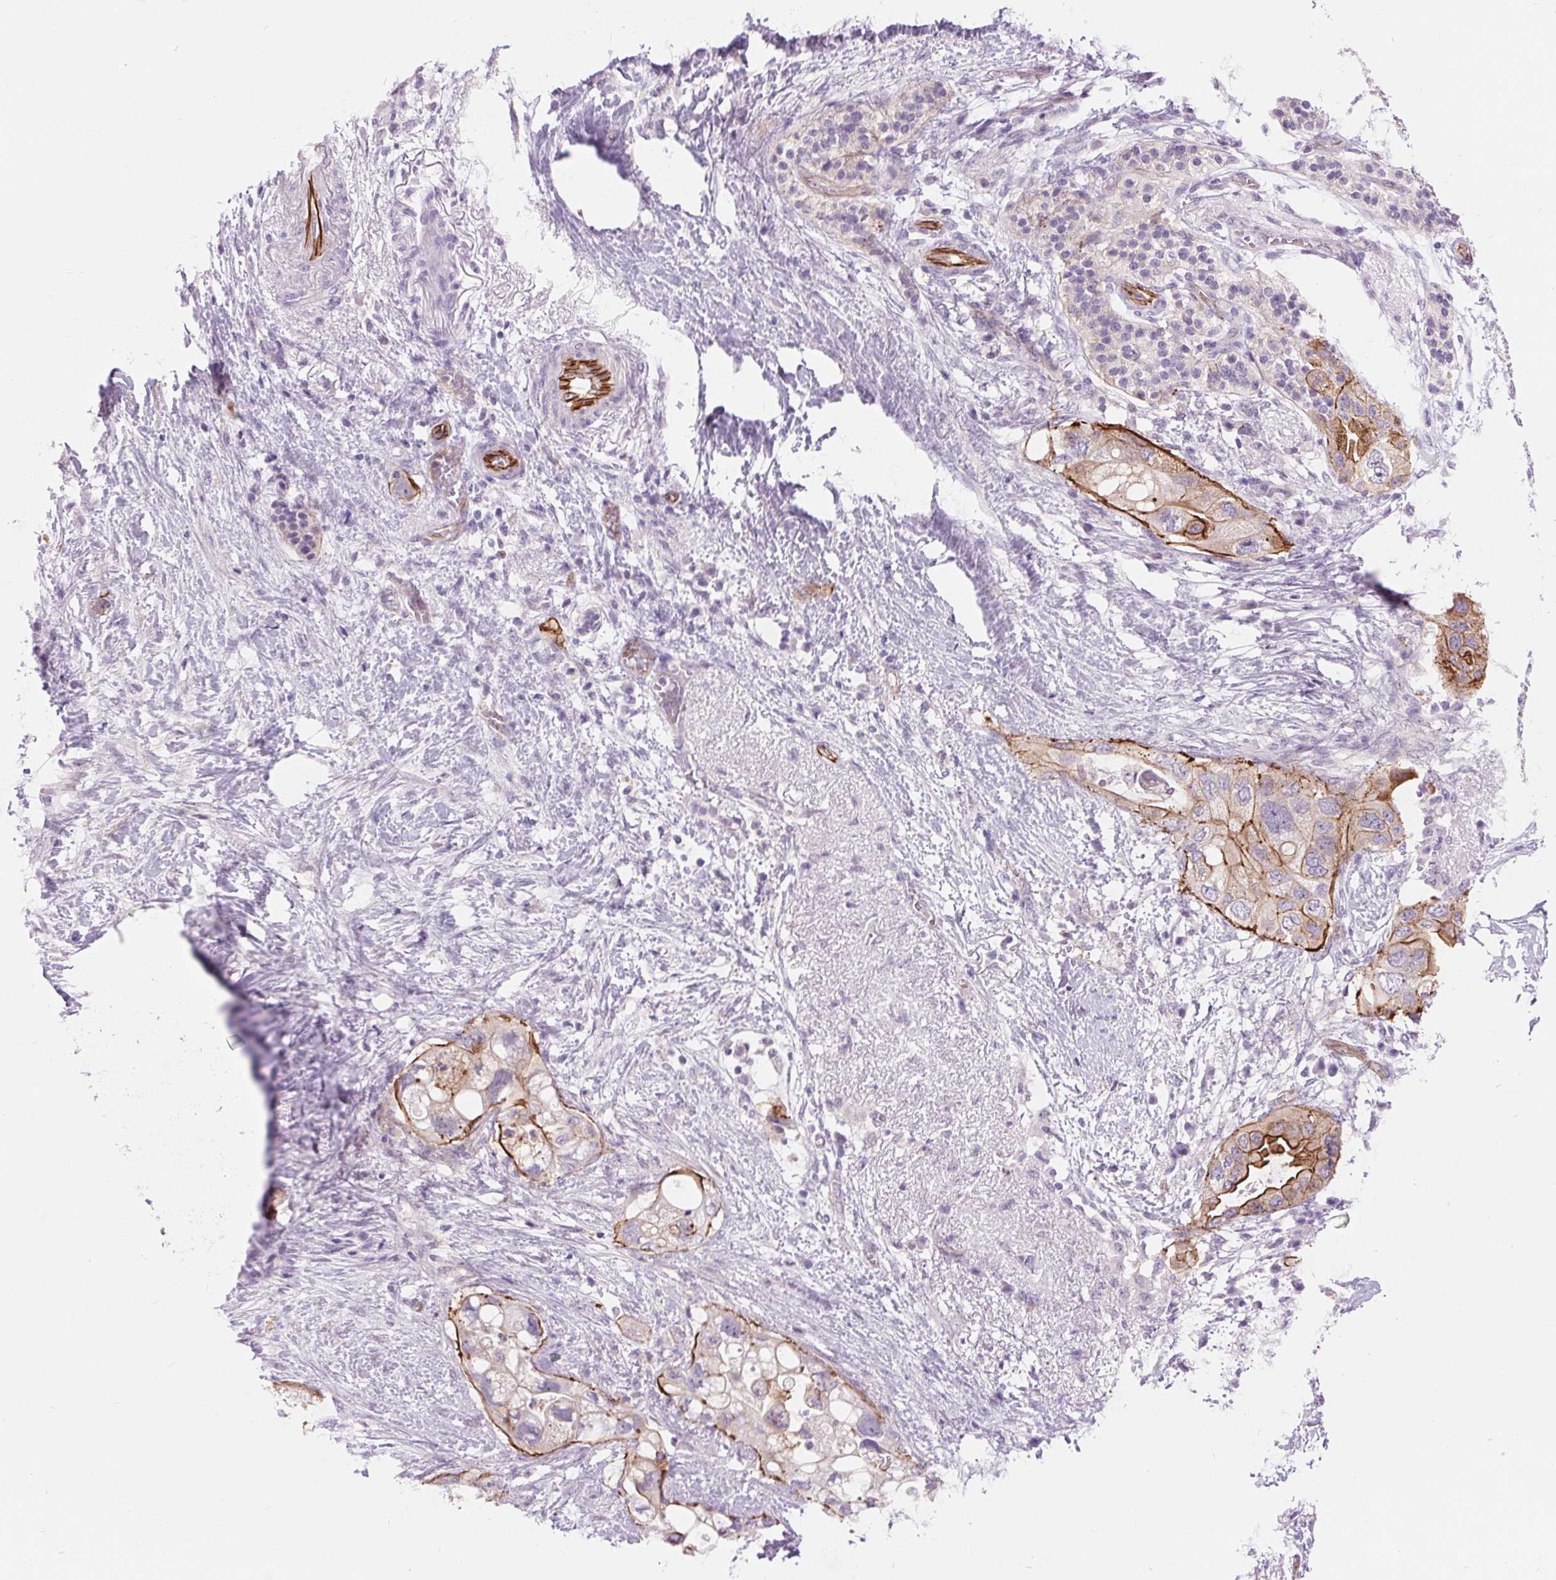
{"staining": {"intensity": "moderate", "quantity": "<25%", "location": "cytoplasmic/membranous"}, "tissue": "pancreatic cancer", "cell_type": "Tumor cells", "image_type": "cancer", "snomed": [{"axis": "morphology", "description": "Adenocarcinoma, NOS"}, {"axis": "topography", "description": "Pancreas"}], "caption": "DAB (3,3'-diaminobenzidine) immunohistochemical staining of human pancreatic cancer (adenocarcinoma) reveals moderate cytoplasmic/membranous protein positivity in approximately <25% of tumor cells.", "gene": "DIXDC1", "patient": {"sex": "female", "age": 72}}